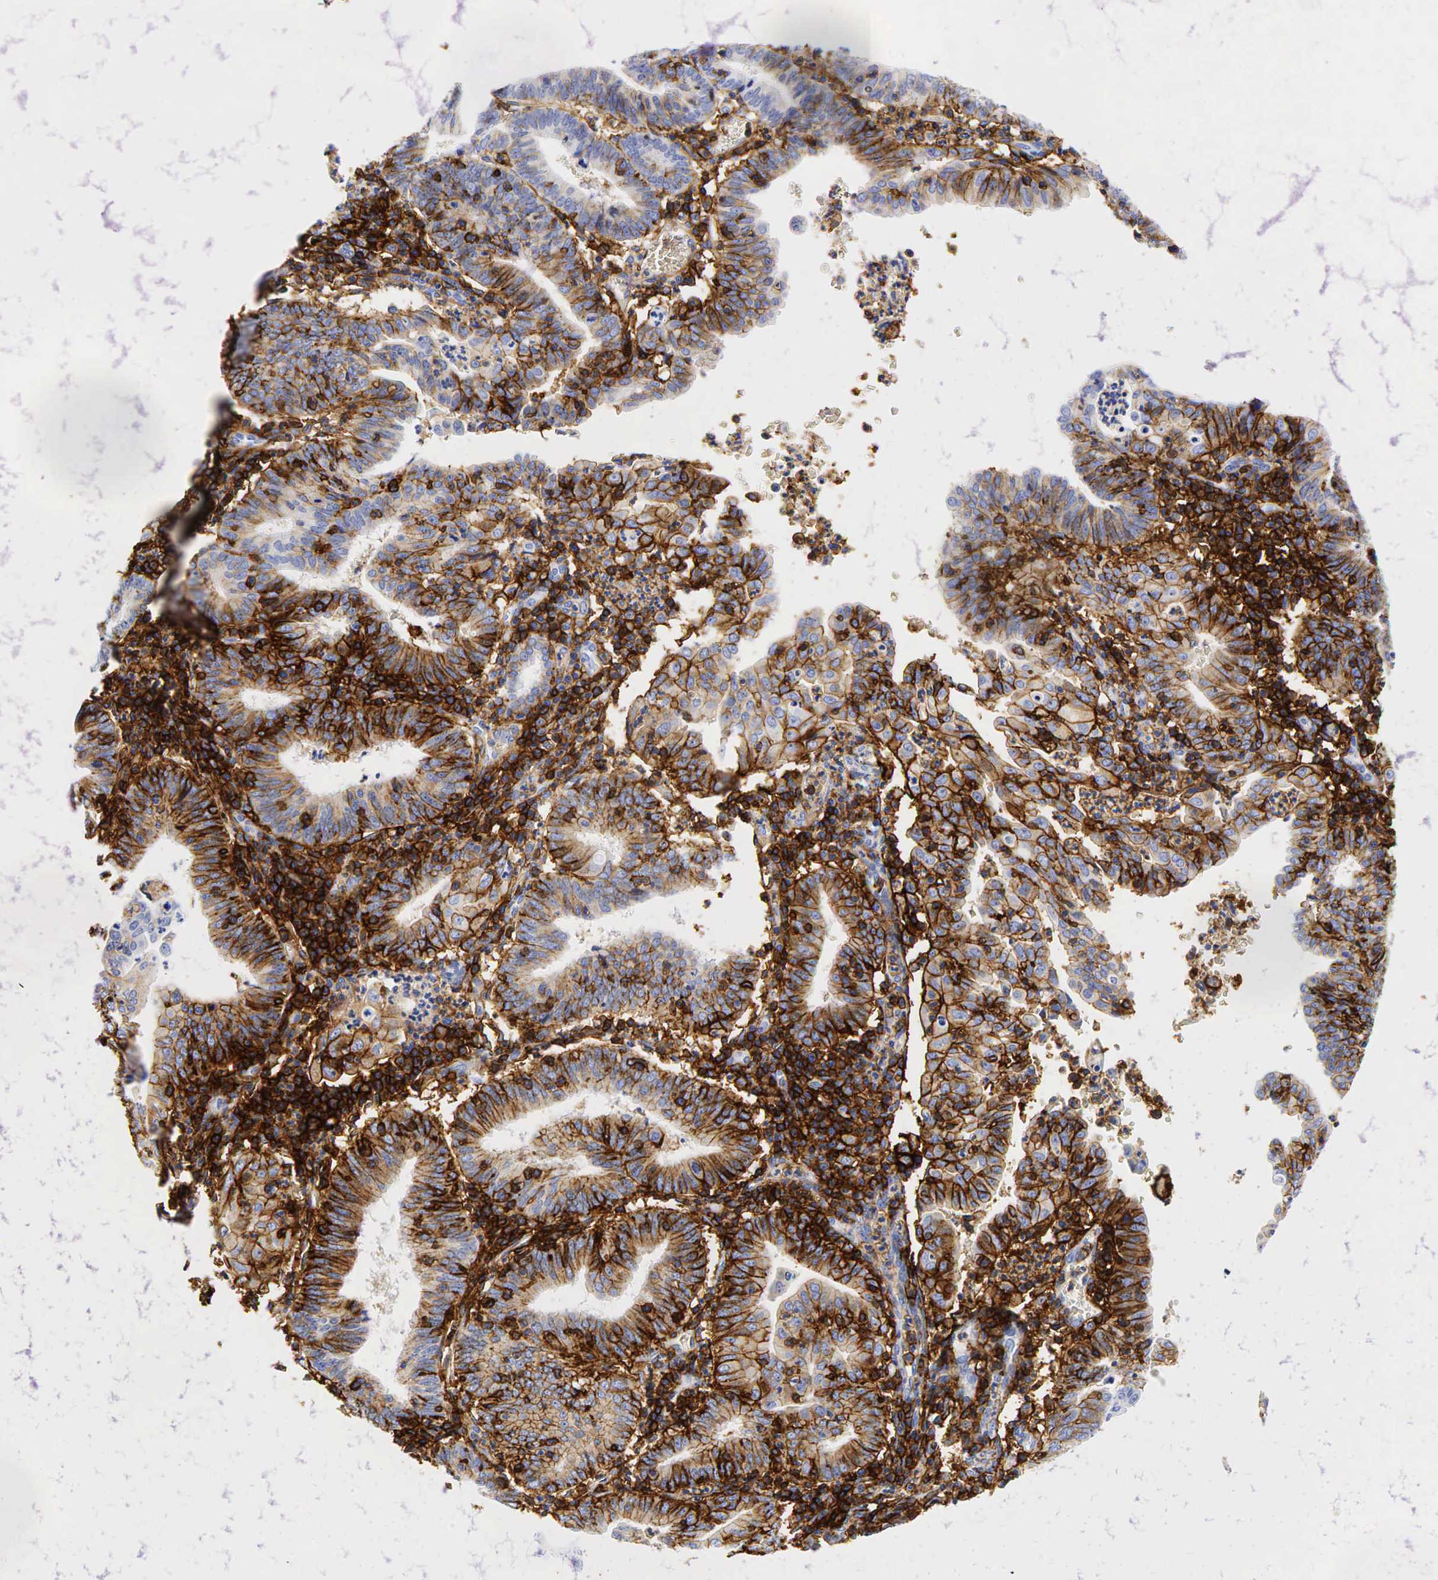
{"staining": {"intensity": "moderate", "quantity": "25%-75%", "location": "cytoplasmic/membranous"}, "tissue": "endometrial cancer", "cell_type": "Tumor cells", "image_type": "cancer", "snomed": [{"axis": "morphology", "description": "Adenocarcinoma, NOS"}, {"axis": "topography", "description": "Endometrium"}], "caption": "Protein expression analysis of endometrial adenocarcinoma shows moderate cytoplasmic/membranous expression in about 25%-75% of tumor cells.", "gene": "CD44", "patient": {"sex": "female", "age": 60}}